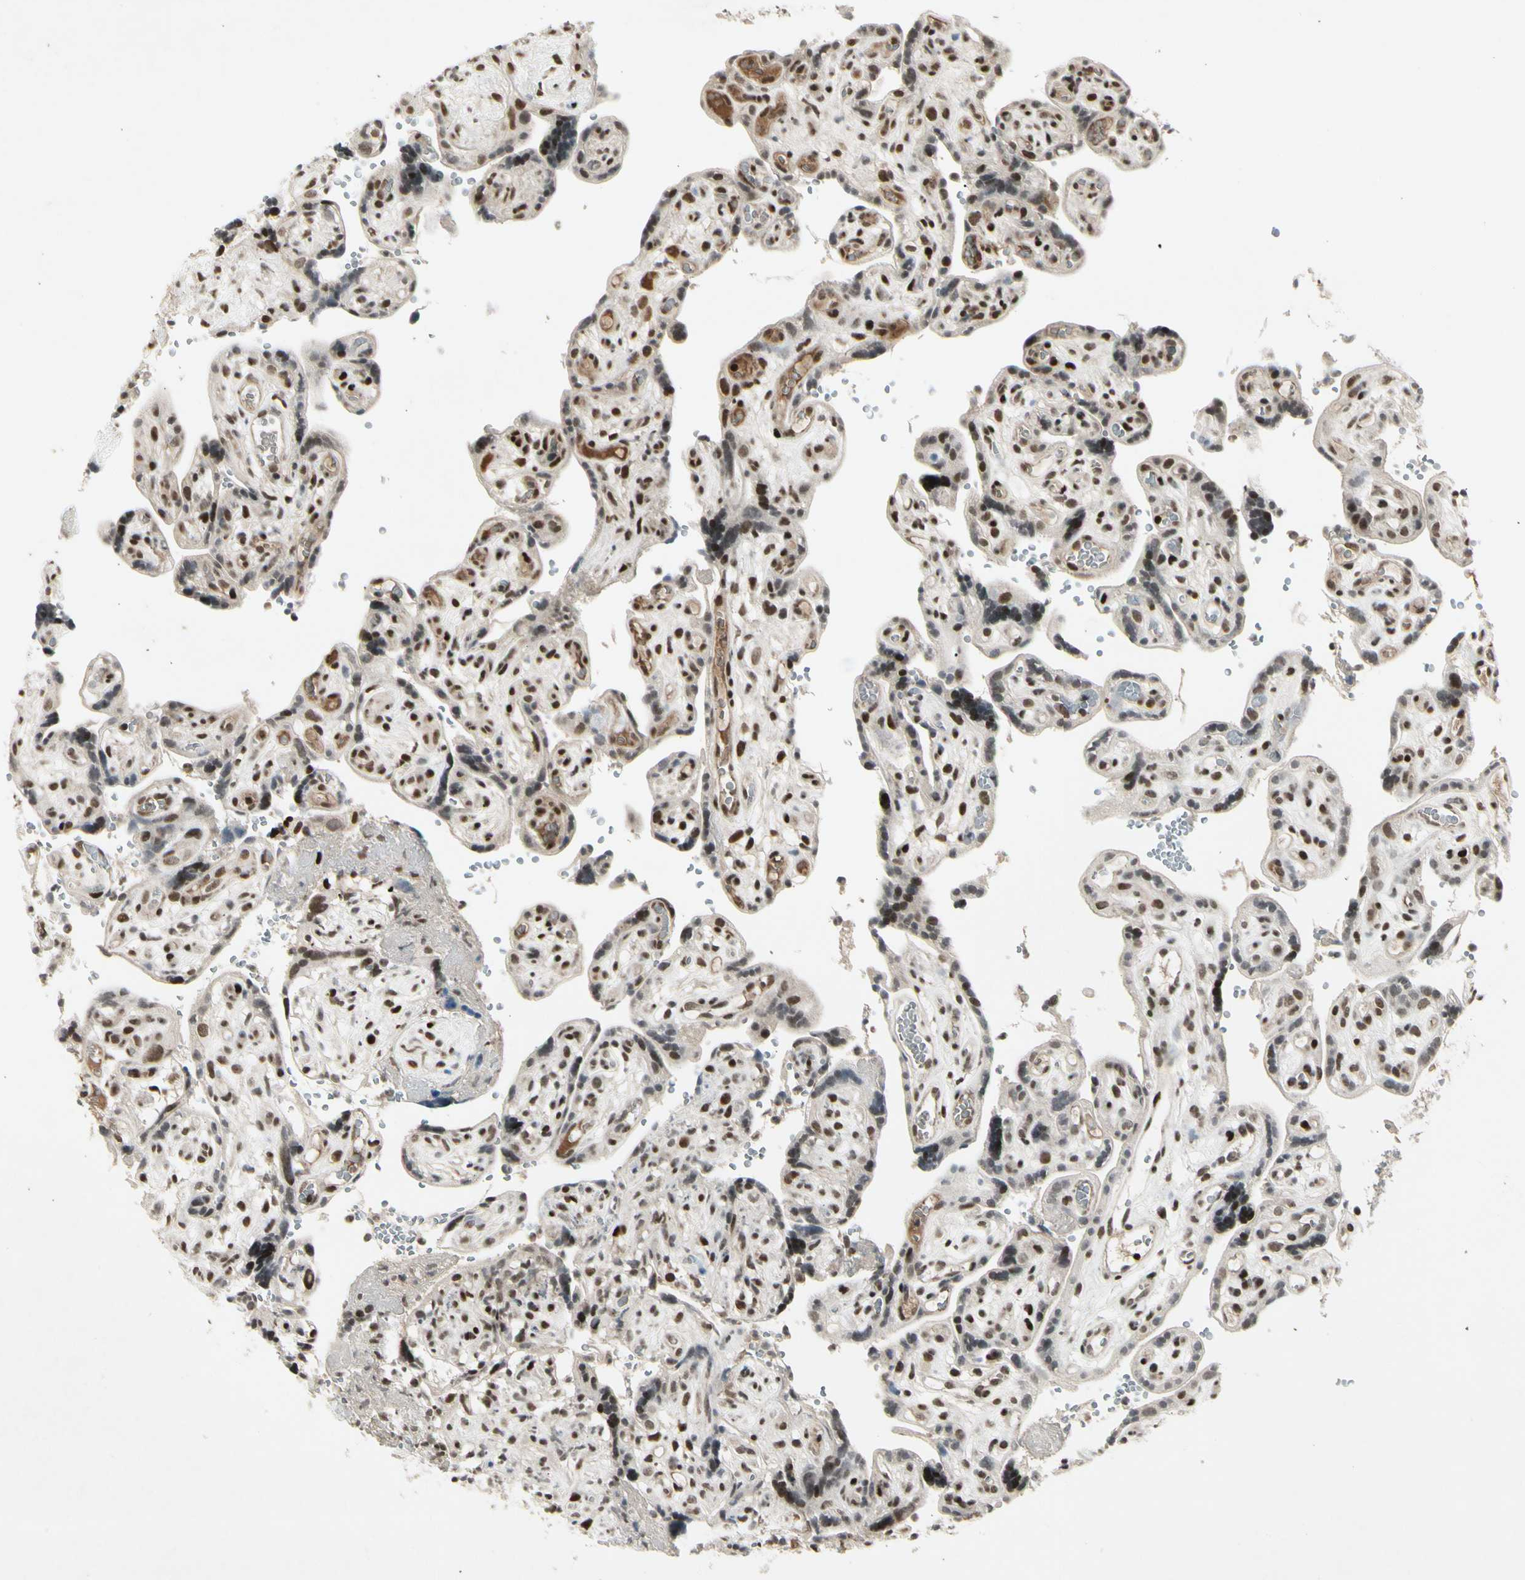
{"staining": {"intensity": "moderate", "quantity": ">75%", "location": "cytoplasmic/membranous"}, "tissue": "placenta", "cell_type": "Decidual cells", "image_type": "normal", "snomed": [{"axis": "morphology", "description": "Normal tissue, NOS"}, {"axis": "topography", "description": "Placenta"}], "caption": "Decidual cells show moderate cytoplasmic/membranous expression in approximately >75% of cells in unremarkable placenta.", "gene": "FOXJ2", "patient": {"sex": "female", "age": 30}}